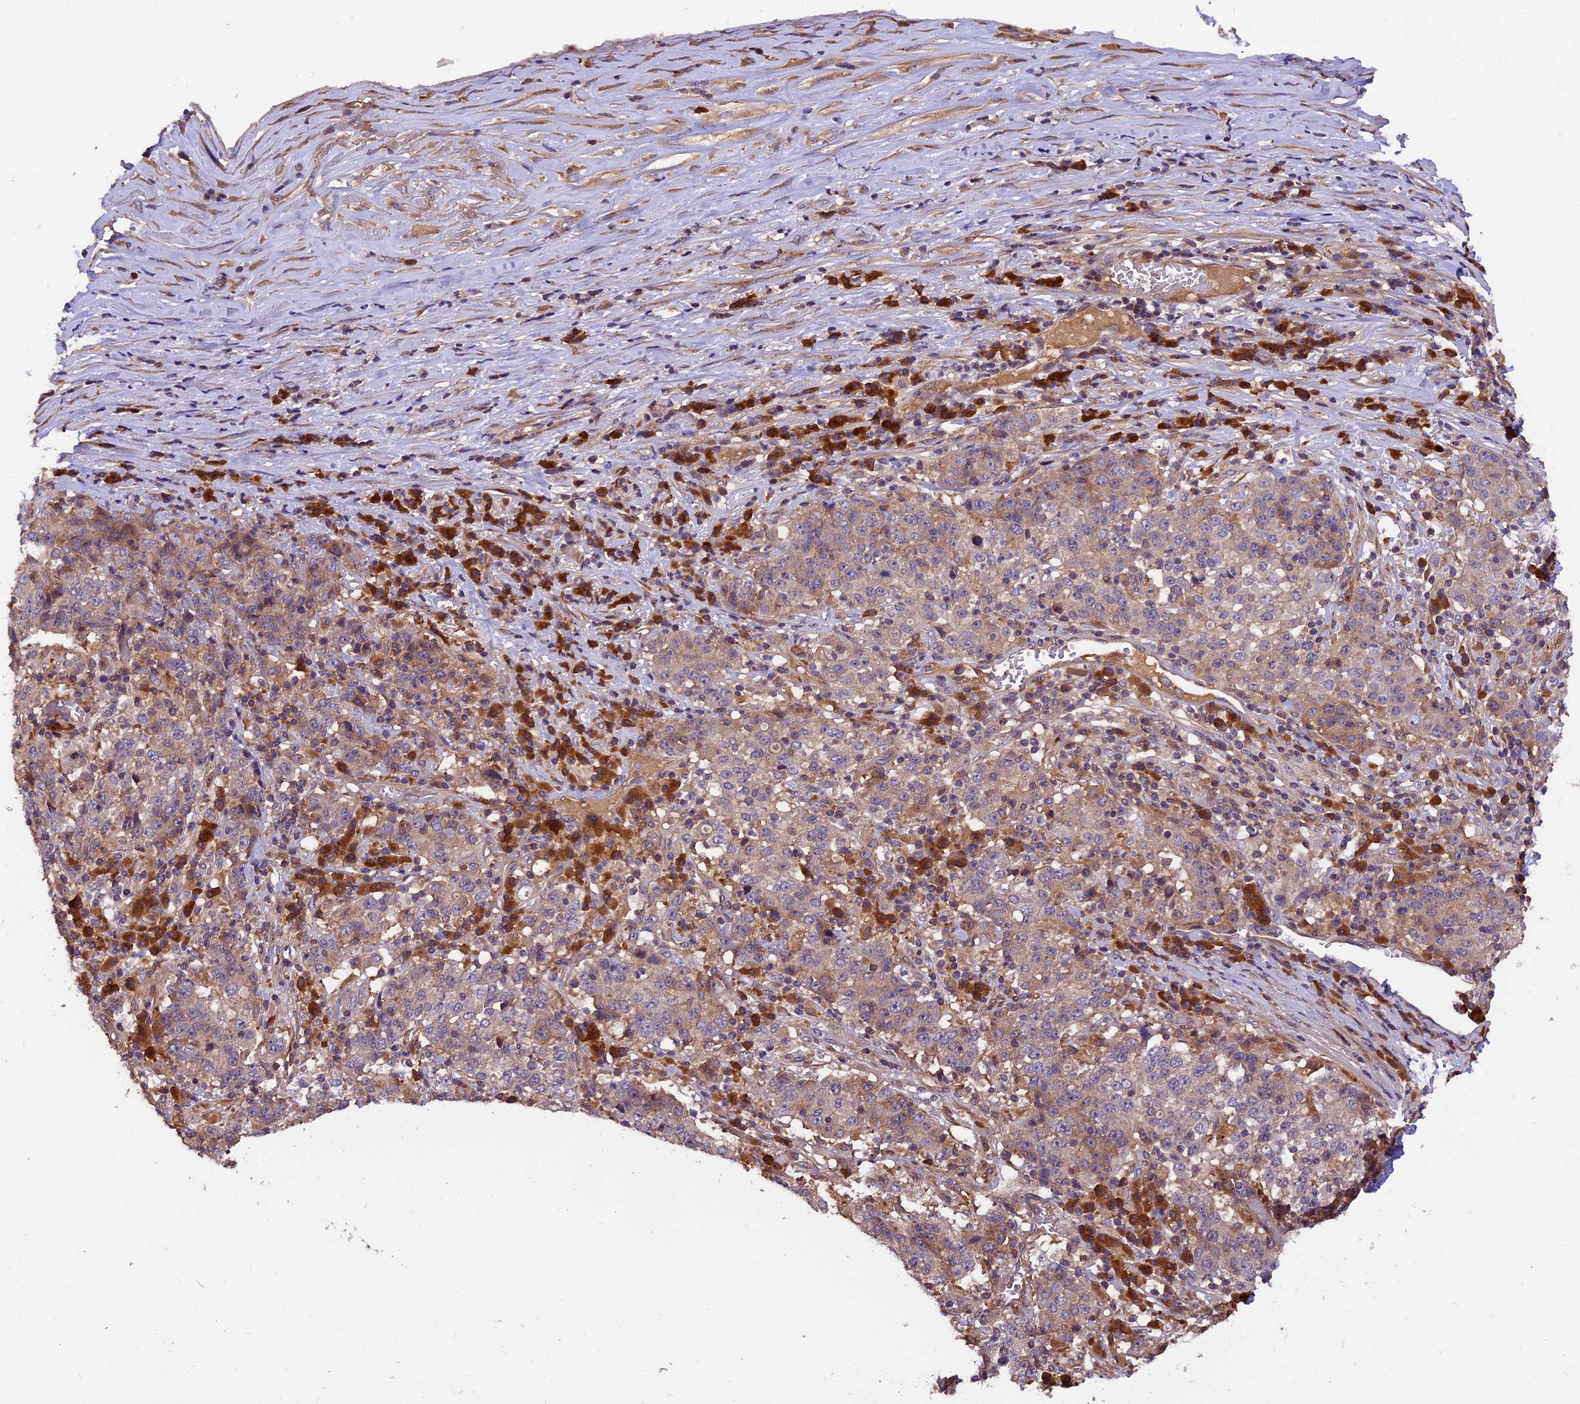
{"staining": {"intensity": "weak", "quantity": "25%-75%", "location": "cytoplasmic/membranous"}, "tissue": "stomach cancer", "cell_type": "Tumor cells", "image_type": "cancer", "snomed": [{"axis": "morphology", "description": "Adenocarcinoma, NOS"}, {"axis": "topography", "description": "Stomach"}], "caption": "This photomicrograph displays IHC staining of stomach adenocarcinoma, with low weak cytoplasmic/membranous positivity in approximately 25%-75% of tumor cells.", "gene": "SETD6", "patient": {"sex": "male", "age": 59}}